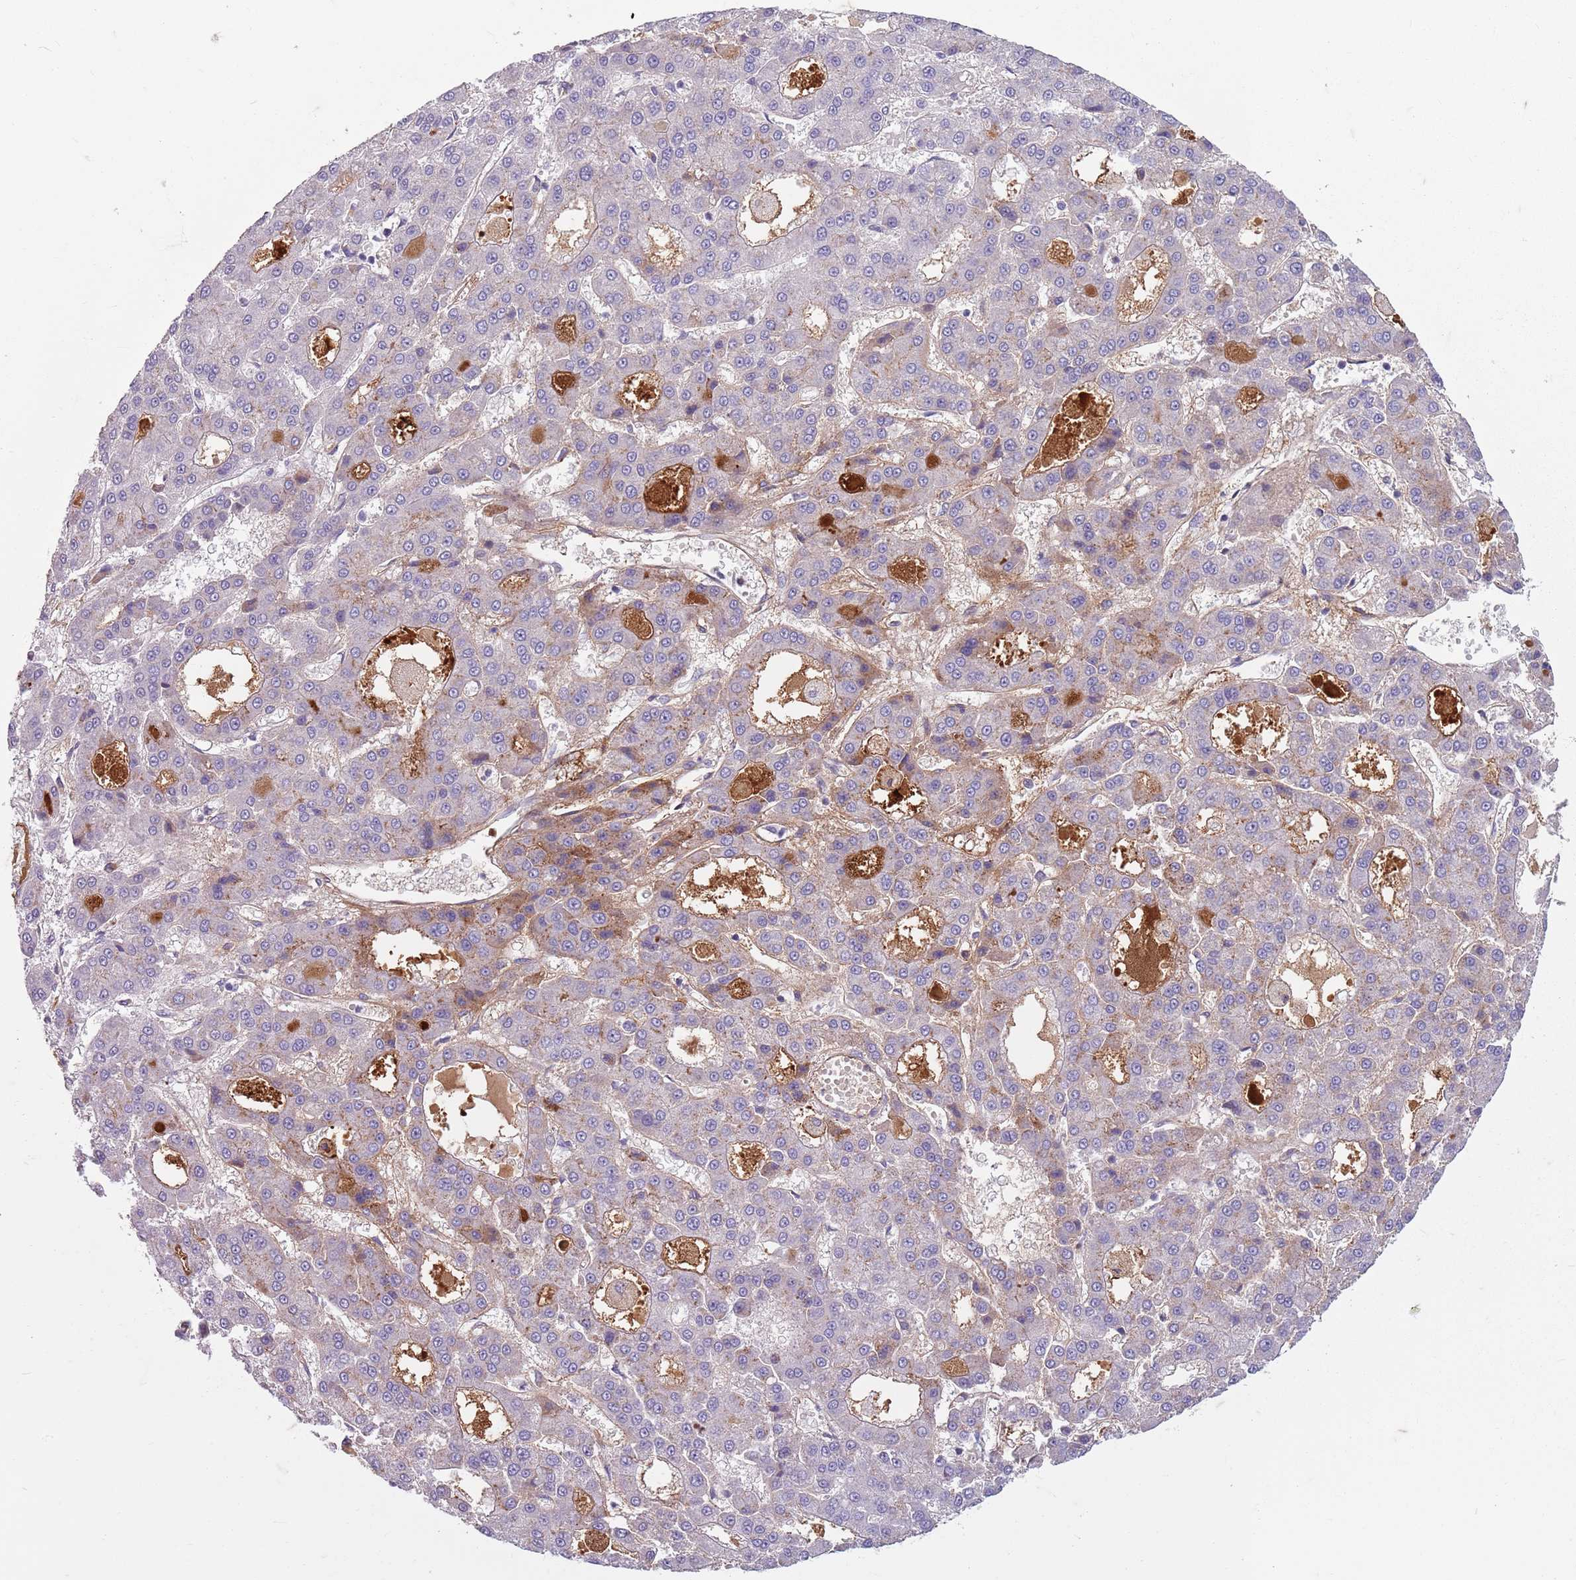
{"staining": {"intensity": "weak", "quantity": "<25%", "location": "cytoplasmic/membranous"}, "tissue": "liver cancer", "cell_type": "Tumor cells", "image_type": "cancer", "snomed": [{"axis": "morphology", "description": "Carcinoma, Hepatocellular, NOS"}, {"axis": "topography", "description": "Liver"}], "caption": "DAB immunohistochemical staining of human liver cancer (hepatocellular carcinoma) displays no significant positivity in tumor cells.", "gene": "TAS2R38", "patient": {"sex": "male", "age": 70}}